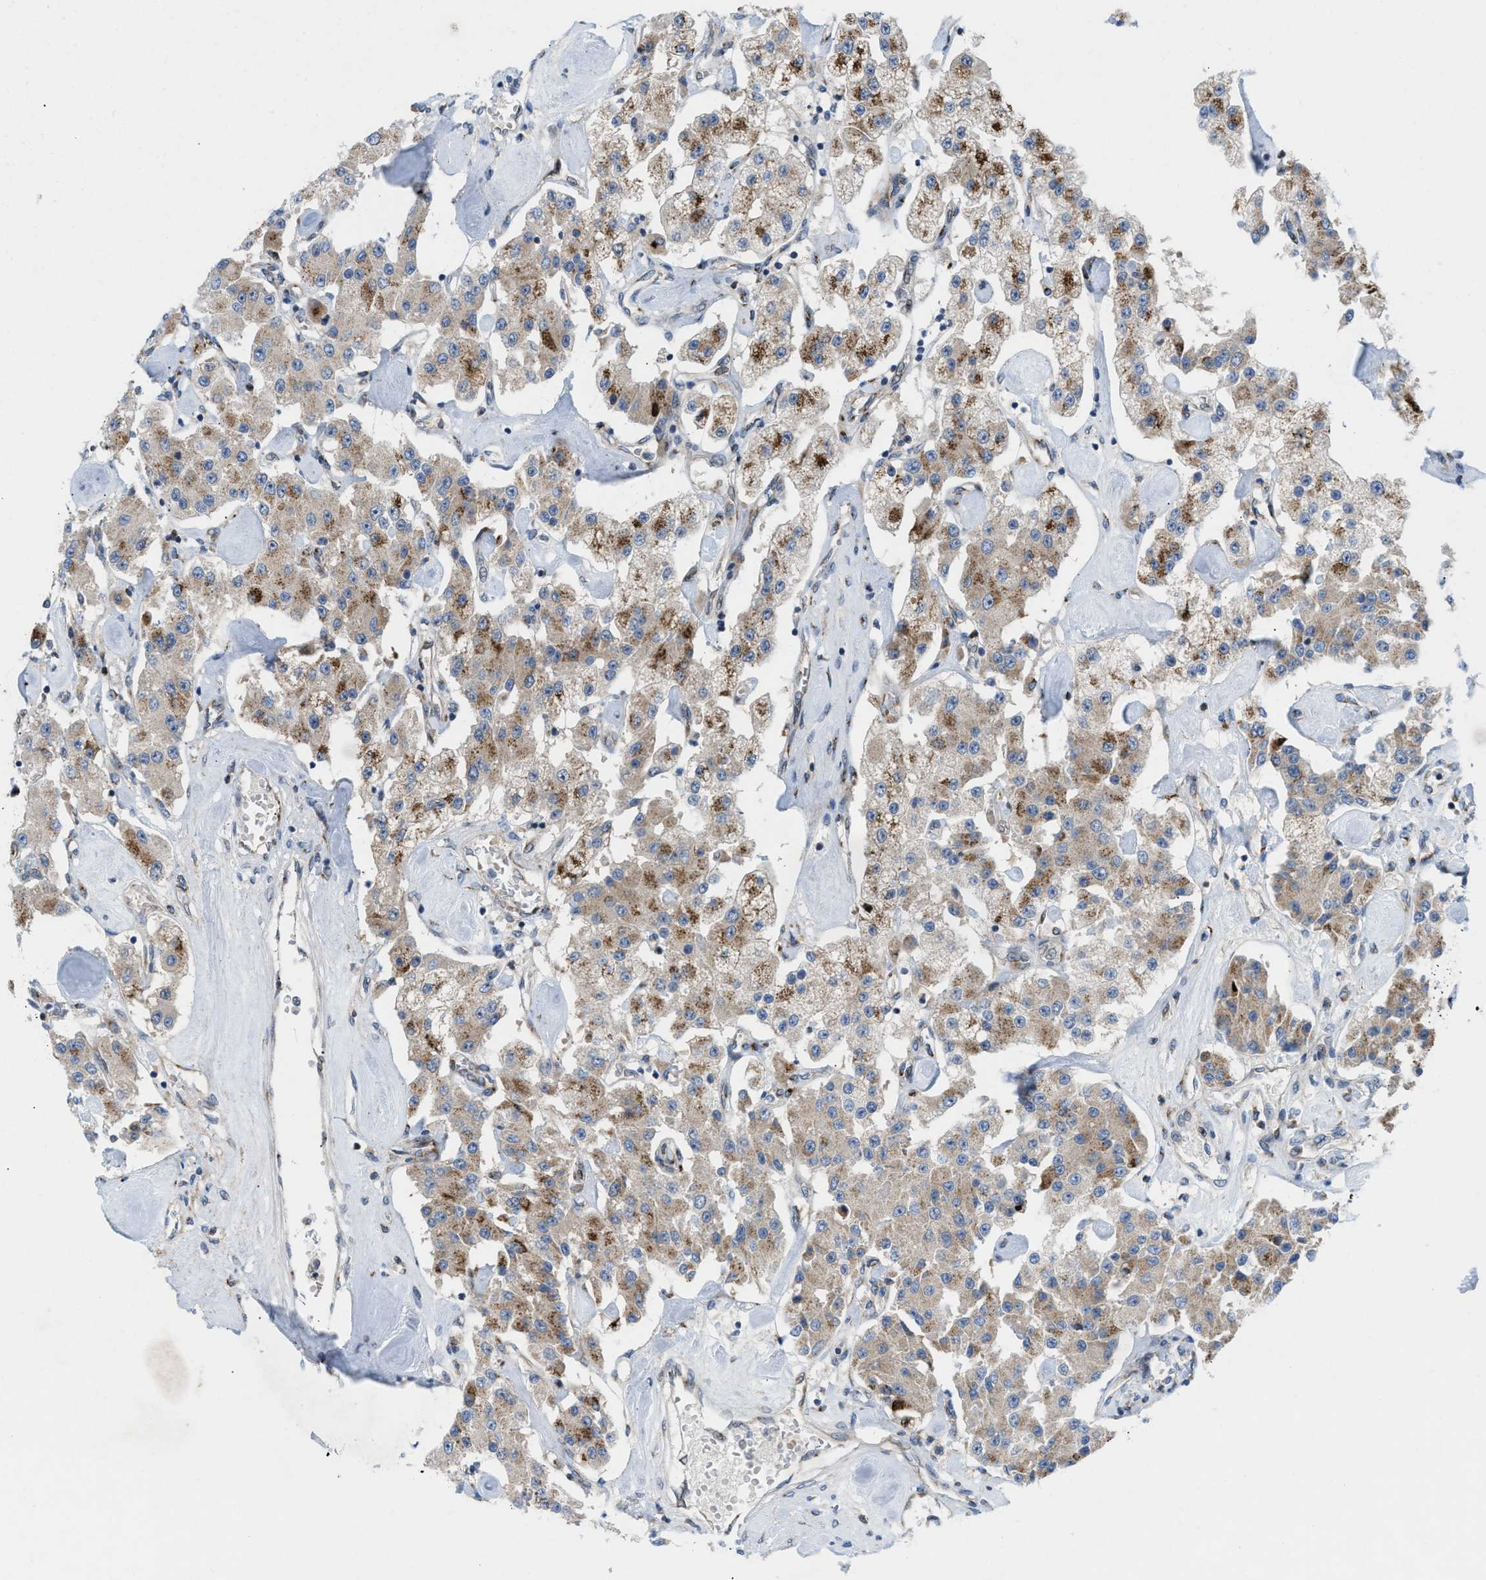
{"staining": {"intensity": "moderate", "quantity": "25%-75%", "location": "cytoplasmic/membranous"}, "tissue": "carcinoid", "cell_type": "Tumor cells", "image_type": "cancer", "snomed": [{"axis": "morphology", "description": "Carcinoid, malignant, NOS"}, {"axis": "topography", "description": "Pancreas"}], "caption": "A high-resolution image shows immunohistochemistry (IHC) staining of carcinoid (malignant), which demonstrates moderate cytoplasmic/membranous expression in approximately 25%-75% of tumor cells. Immunohistochemistry stains the protein of interest in brown and the nuclei are stained blue.", "gene": "SLC38A10", "patient": {"sex": "male", "age": 41}}